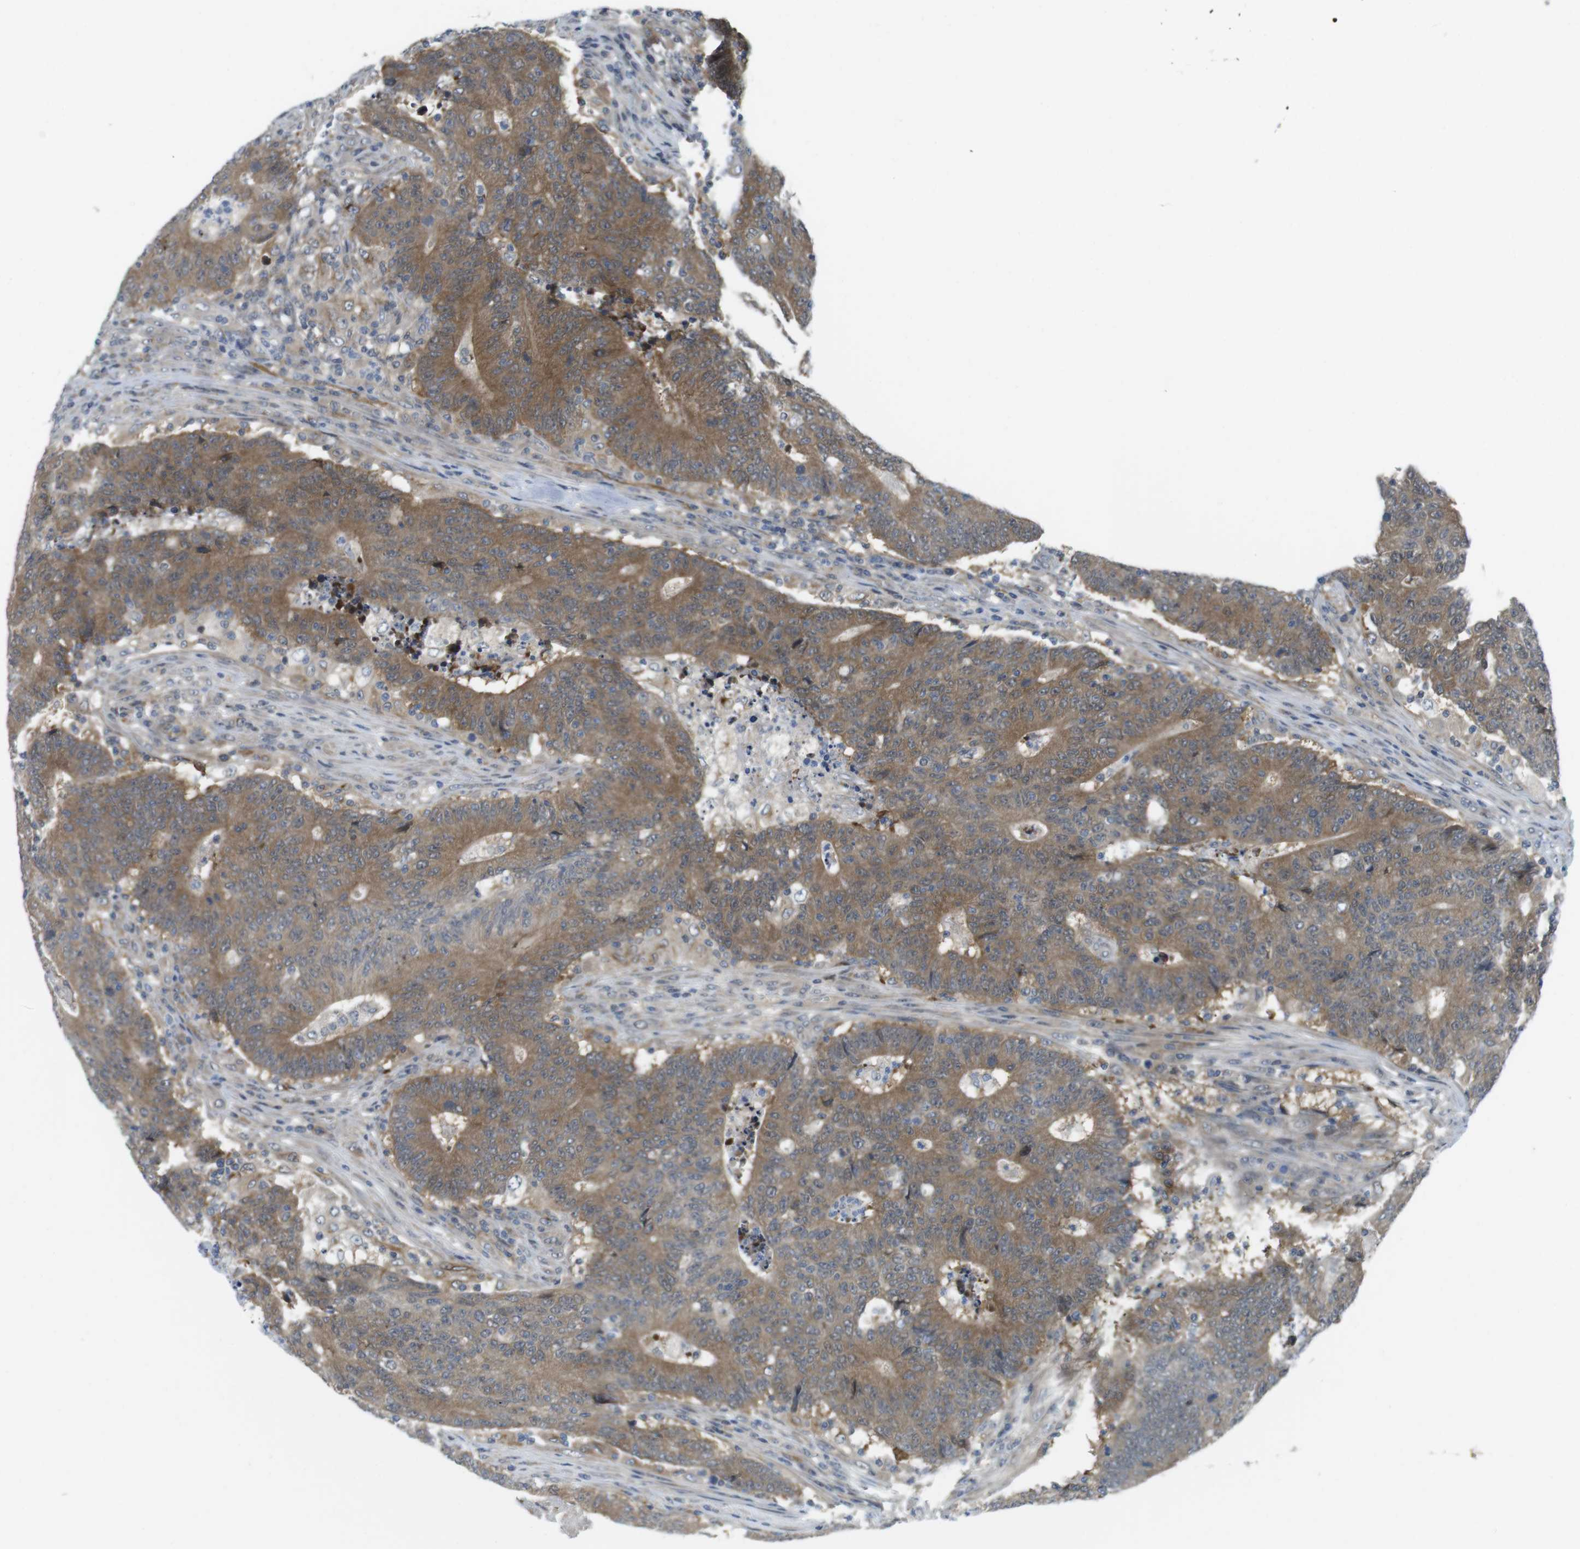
{"staining": {"intensity": "moderate", "quantity": ">75%", "location": "cytoplasmic/membranous"}, "tissue": "colorectal cancer", "cell_type": "Tumor cells", "image_type": "cancer", "snomed": [{"axis": "morphology", "description": "Normal tissue, NOS"}, {"axis": "morphology", "description": "Adenocarcinoma, NOS"}, {"axis": "topography", "description": "Colon"}], "caption": "Immunohistochemical staining of colorectal cancer reveals medium levels of moderate cytoplasmic/membranous protein positivity in approximately >75% of tumor cells. (Brightfield microscopy of DAB IHC at high magnification).", "gene": "CASP2", "patient": {"sex": "female", "age": 75}}